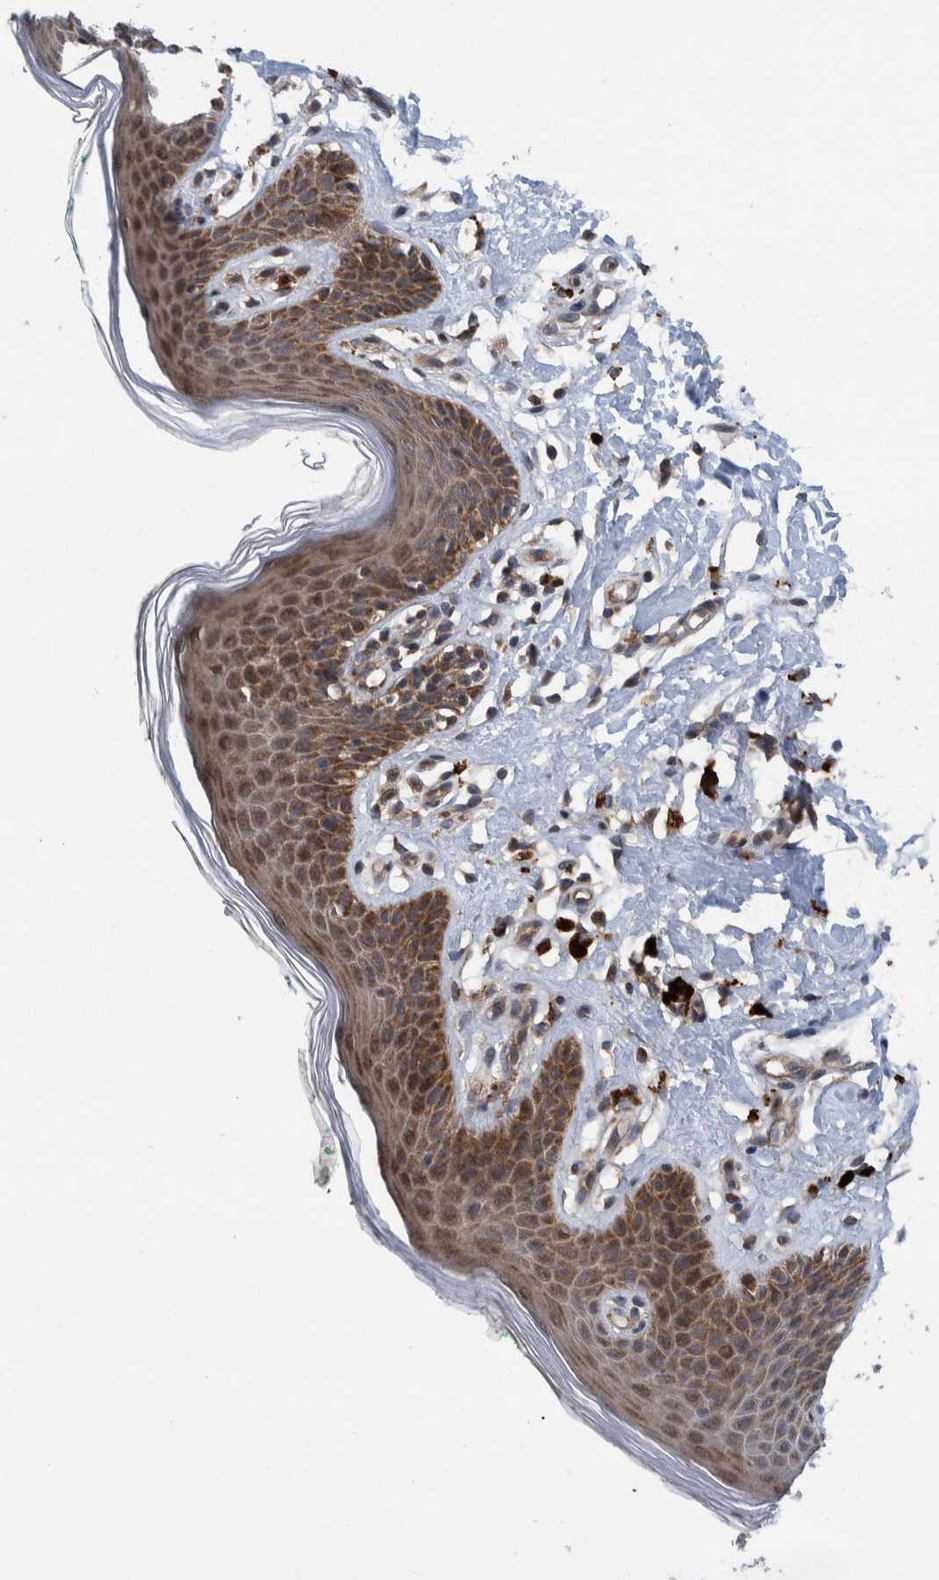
{"staining": {"intensity": "moderate", "quantity": ">75%", "location": "cytoplasmic/membranous"}, "tissue": "skin", "cell_type": "Epidermal cells", "image_type": "normal", "snomed": [{"axis": "morphology", "description": "Normal tissue, NOS"}, {"axis": "topography", "description": "Vulva"}], "caption": "This micrograph displays unremarkable skin stained with immunohistochemistry to label a protein in brown. The cytoplasmic/membranous of epidermal cells show moderate positivity for the protein. Nuclei are counter-stained blue.", "gene": "MRPS7", "patient": {"sex": "female", "age": 66}}